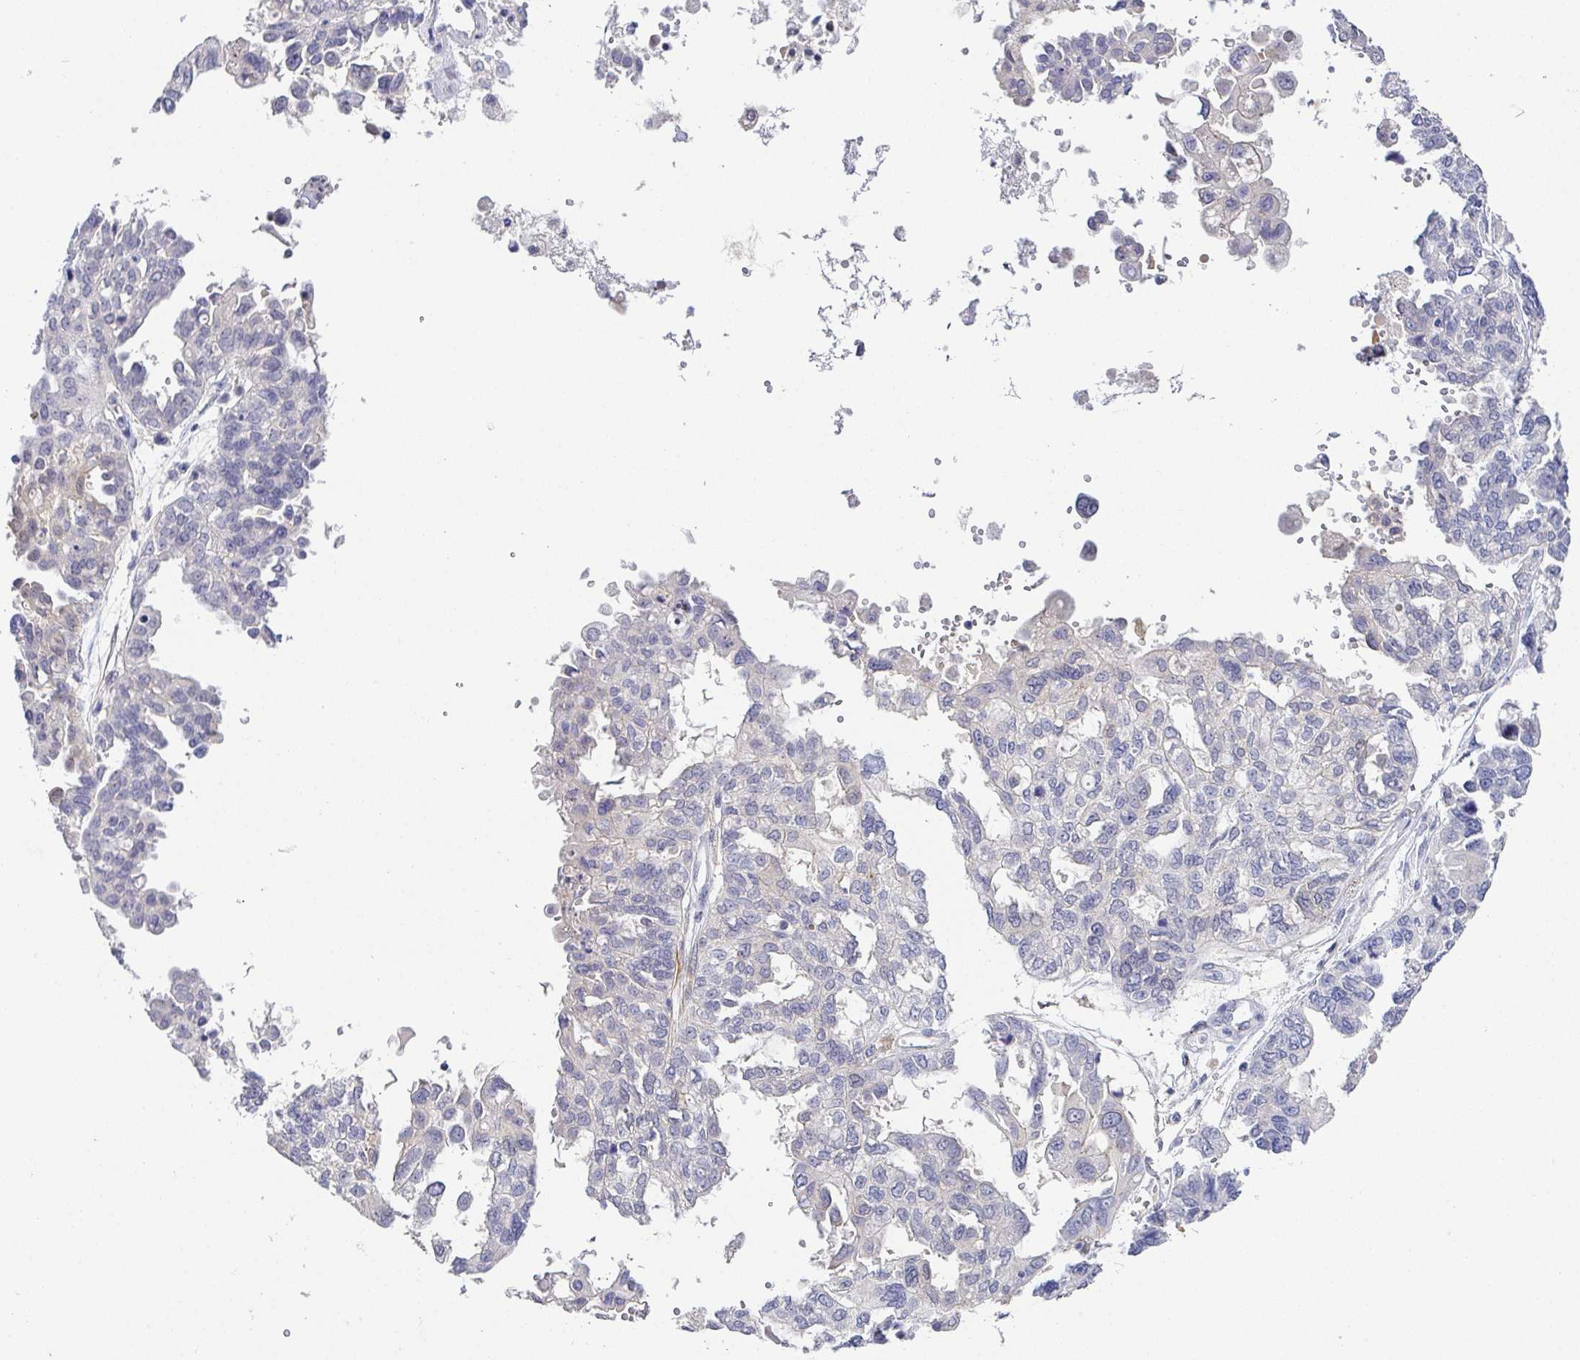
{"staining": {"intensity": "negative", "quantity": "none", "location": "none"}, "tissue": "ovarian cancer", "cell_type": "Tumor cells", "image_type": "cancer", "snomed": [{"axis": "morphology", "description": "Cystadenocarcinoma, serous, NOS"}, {"axis": "topography", "description": "Ovary"}], "caption": "Immunohistochemical staining of human ovarian cancer (serous cystadenocarcinoma) exhibits no significant positivity in tumor cells.", "gene": "RNASE7", "patient": {"sex": "female", "age": 53}}